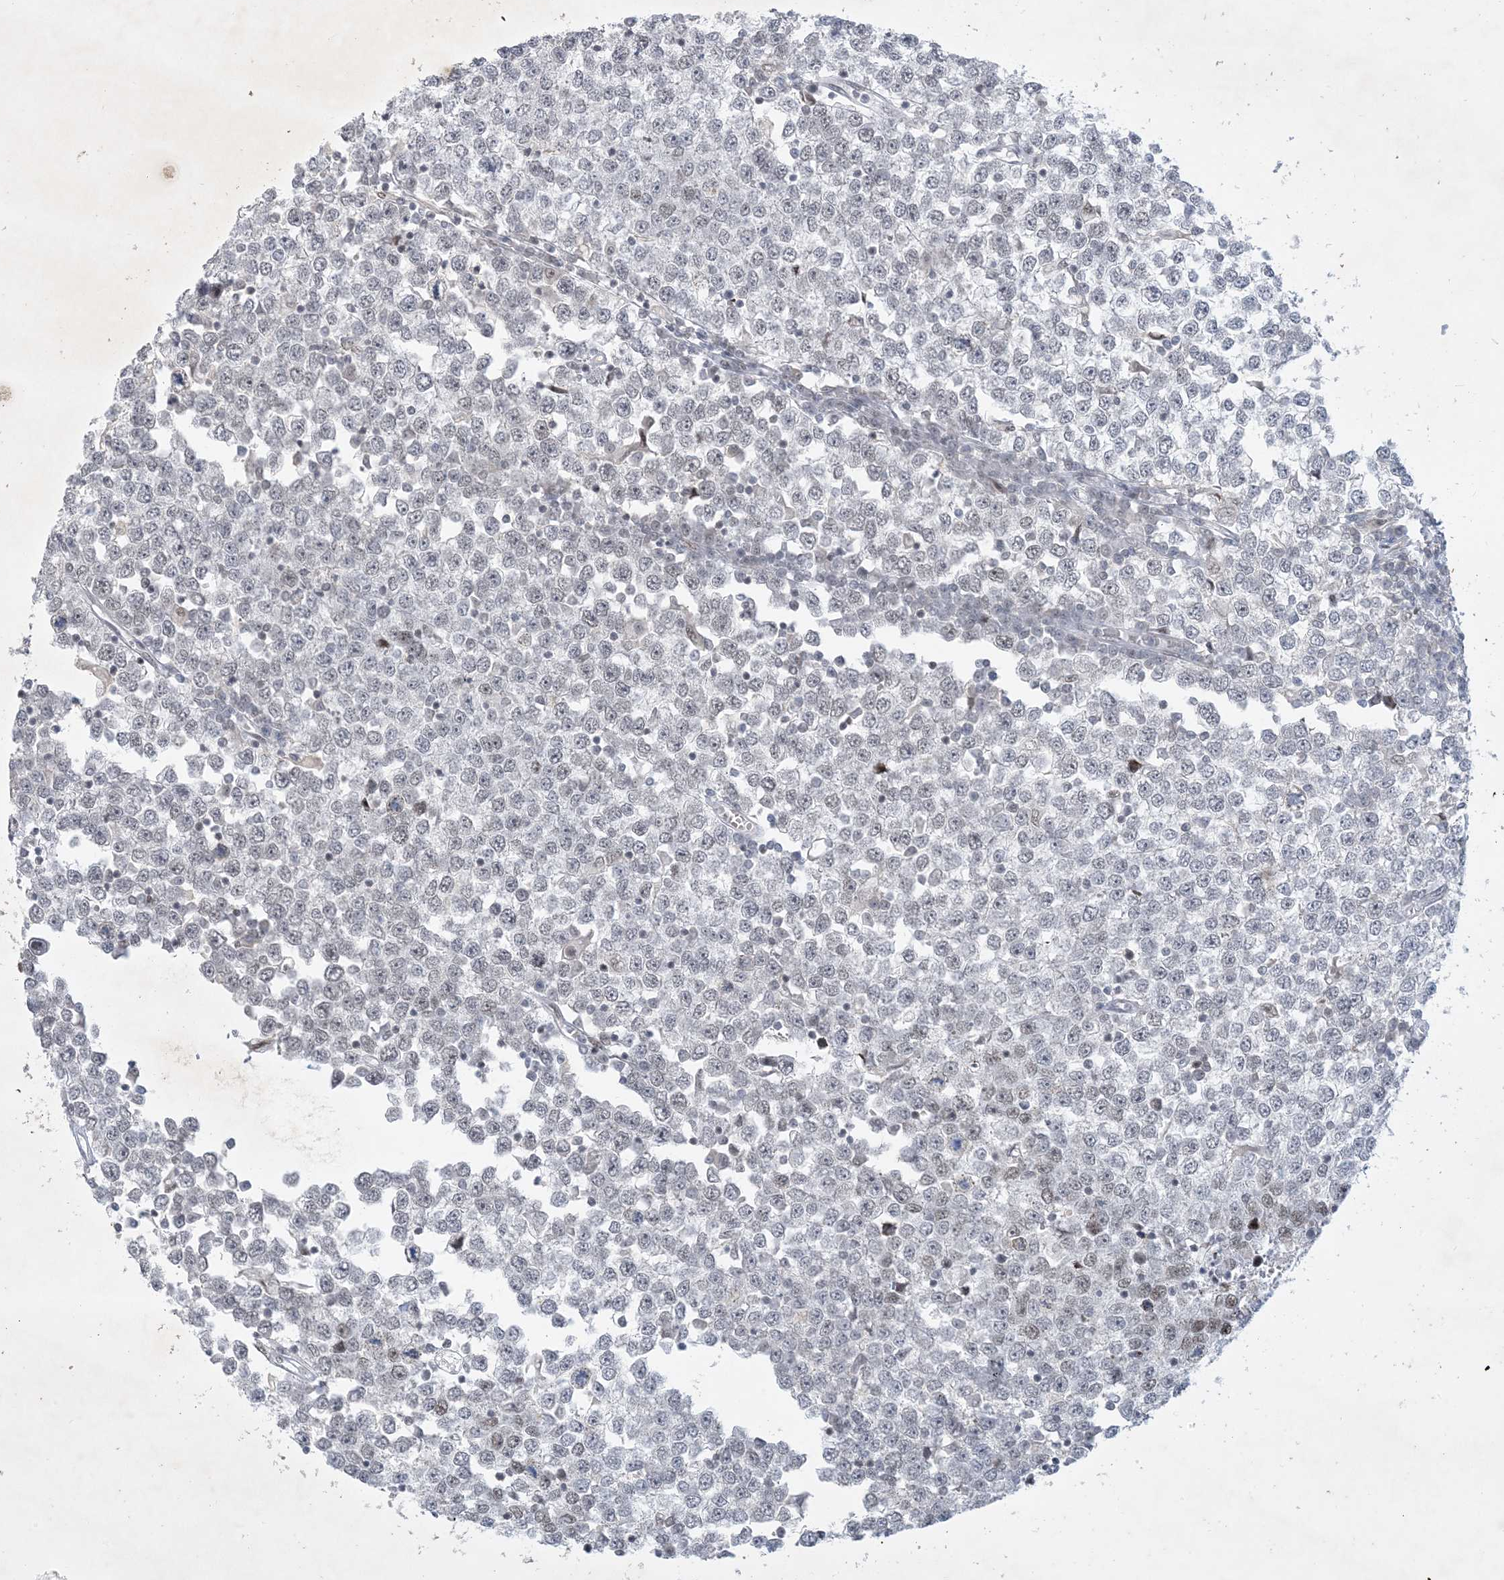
{"staining": {"intensity": "weak", "quantity": "<25%", "location": "nuclear"}, "tissue": "testis cancer", "cell_type": "Tumor cells", "image_type": "cancer", "snomed": [{"axis": "morphology", "description": "Seminoma, NOS"}, {"axis": "topography", "description": "Testis"}], "caption": "An immunohistochemistry (IHC) histopathology image of testis cancer is shown. There is no staining in tumor cells of testis cancer.", "gene": "ZNF674", "patient": {"sex": "male", "age": 65}}